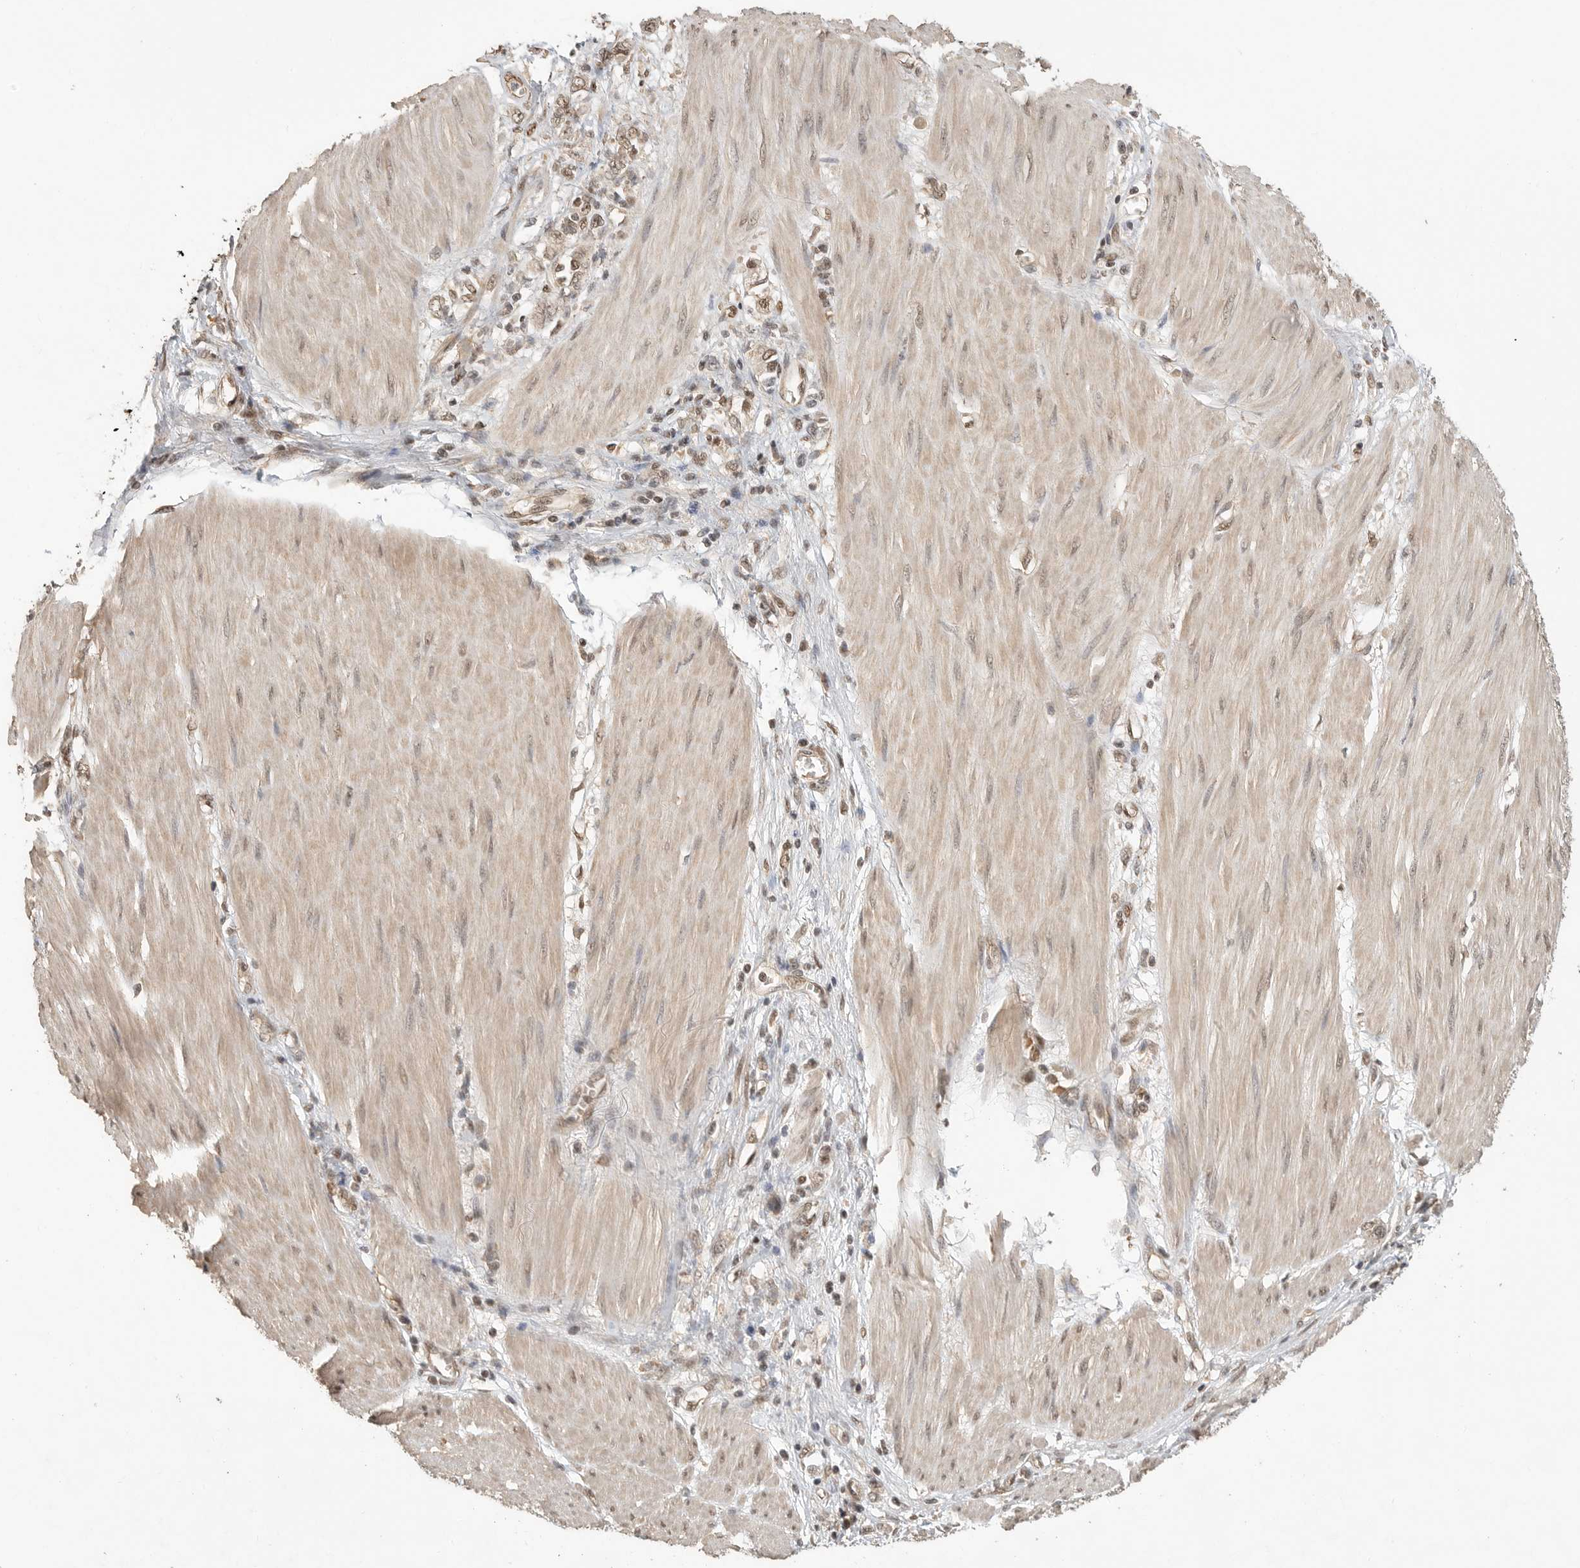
{"staining": {"intensity": "weak", "quantity": ">75%", "location": "nuclear"}, "tissue": "stomach cancer", "cell_type": "Tumor cells", "image_type": "cancer", "snomed": [{"axis": "morphology", "description": "Adenocarcinoma, NOS"}, {"axis": "topography", "description": "Stomach"}], "caption": "Immunohistochemistry of human stomach adenocarcinoma exhibits low levels of weak nuclear expression in approximately >75% of tumor cells.", "gene": "DFFA", "patient": {"sex": "female", "age": 76}}